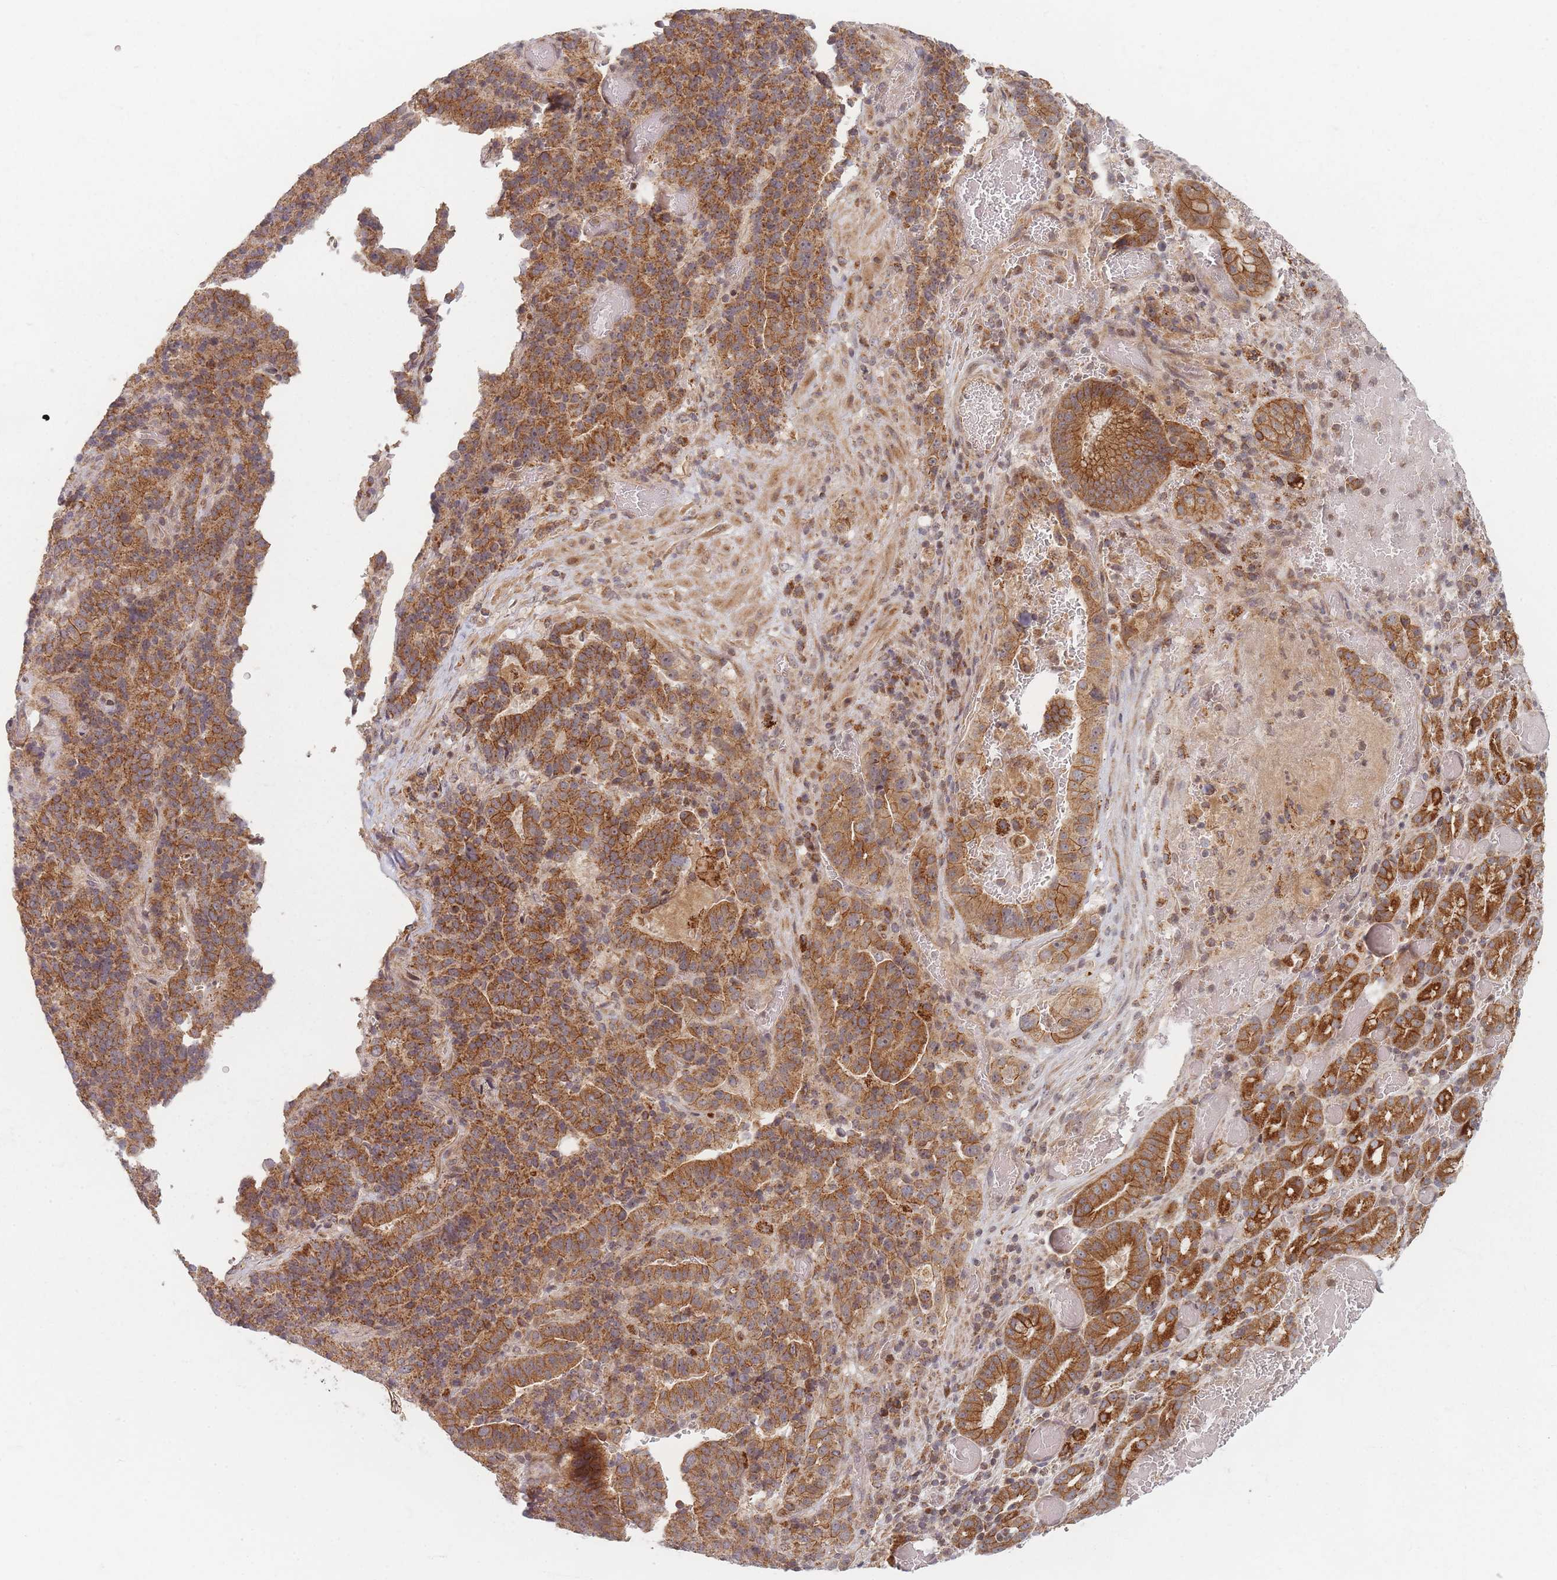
{"staining": {"intensity": "moderate", "quantity": ">75%", "location": "cytoplasmic/membranous"}, "tissue": "stomach cancer", "cell_type": "Tumor cells", "image_type": "cancer", "snomed": [{"axis": "morphology", "description": "Adenocarcinoma, NOS"}, {"axis": "topography", "description": "Stomach"}], "caption": "The photomicrograph displays a brown stain indicating the presence of a protein in the cytoplasmic/membranous of tumor cells in stomach cancer.", "gene": "RADX", "patient": {"sex": "male", "age": 48}}